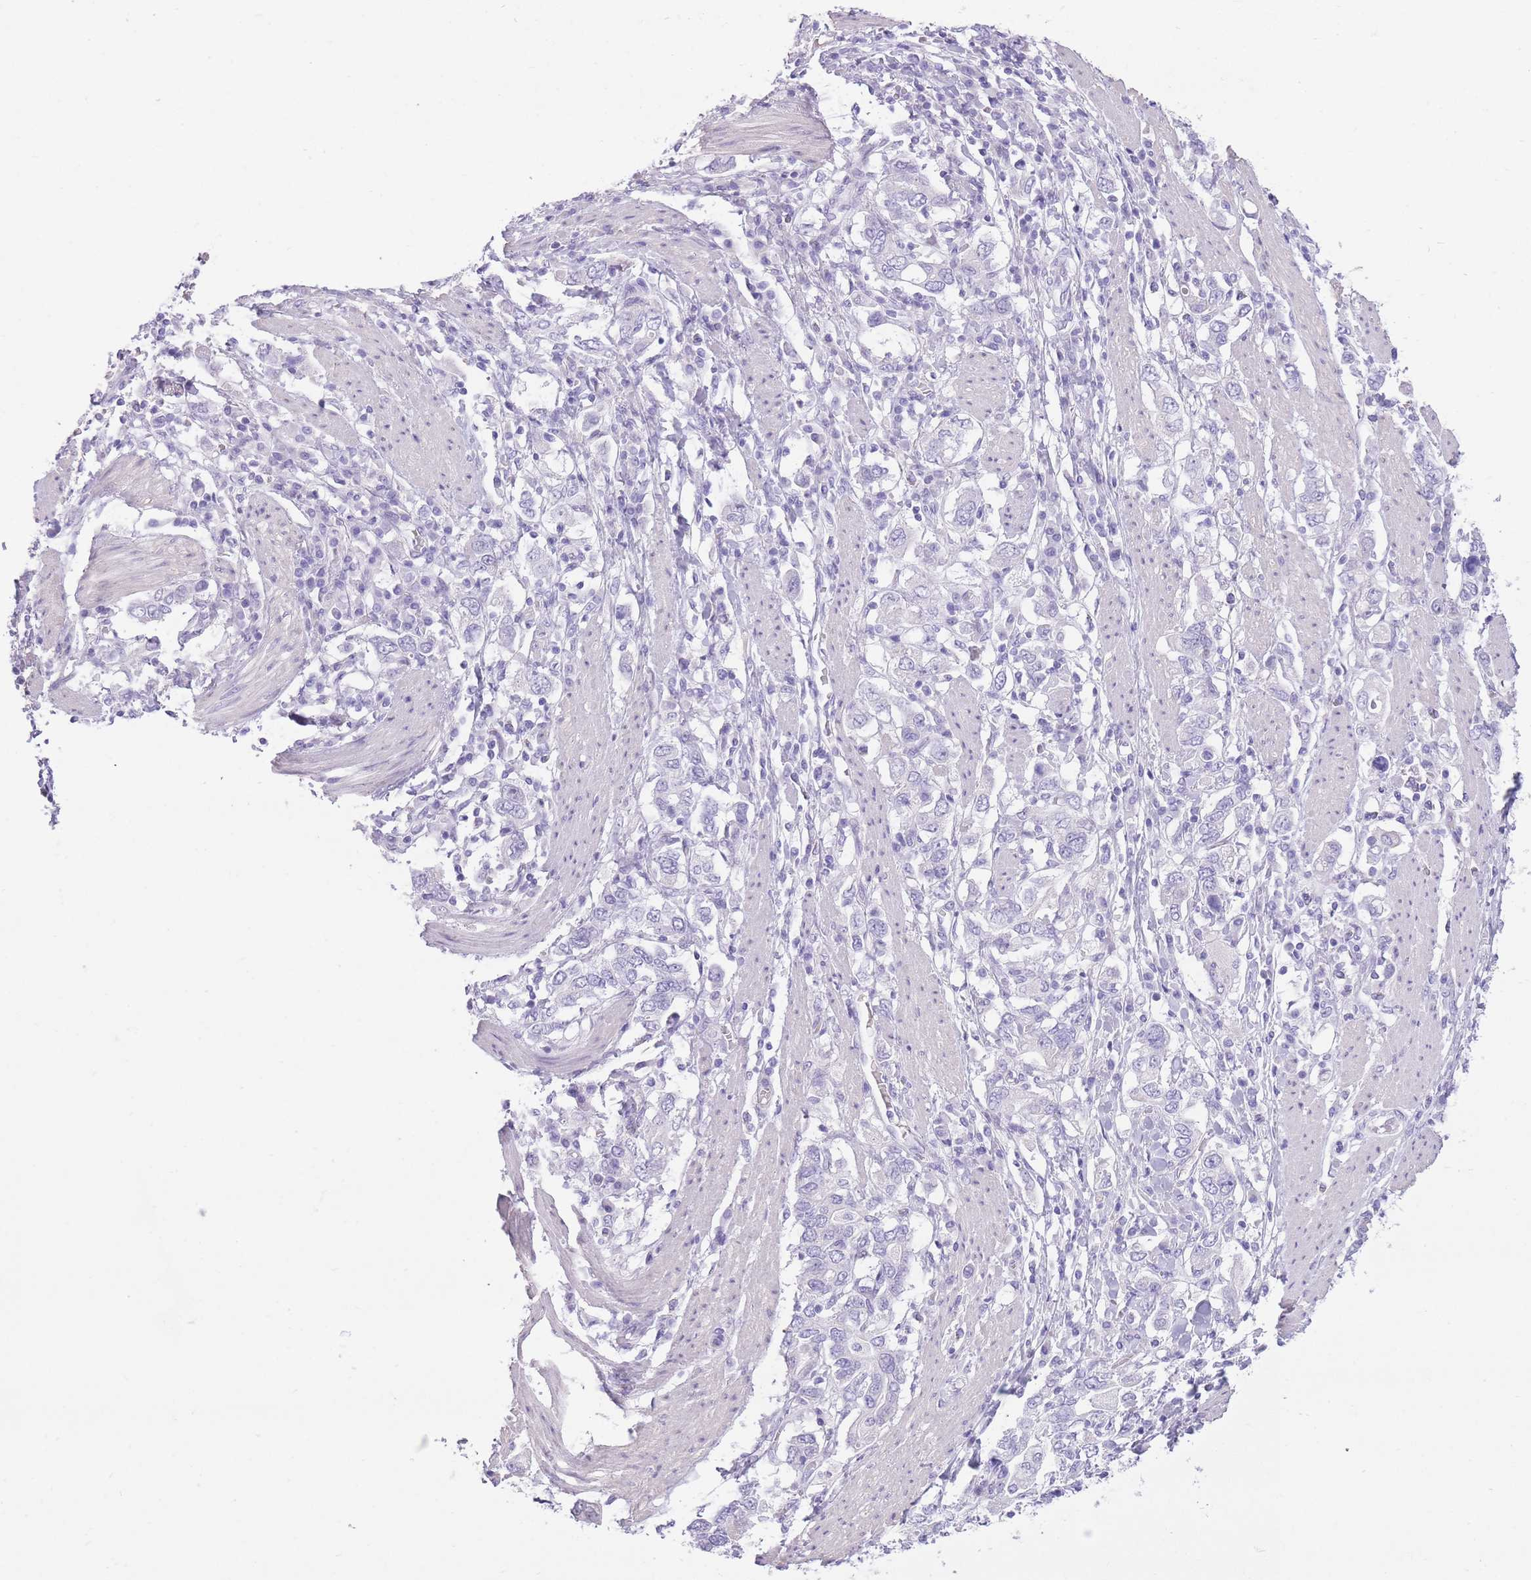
{"staining": {"intensity": "negative", "quantity": "none", "location": "none"}, "tissue": "stomach cancer", "cell_type": "Tumor cells", "image_type": "cancer", "snomed": [{"axis": "morphology", "description": "Adenocarcinoma, NOS"}, {"axis": "topography", "description": "Stomach, upper"}, {"axis": "topography", "description": "Stomach"}], "caption": "IHC photomicrograph of human stomach adenocarcinoma stained for a protein (brown), which reveals no positivity in tumor cells.", "gene": "WDR70", "patient": {"sex": "male", "age": 62}}